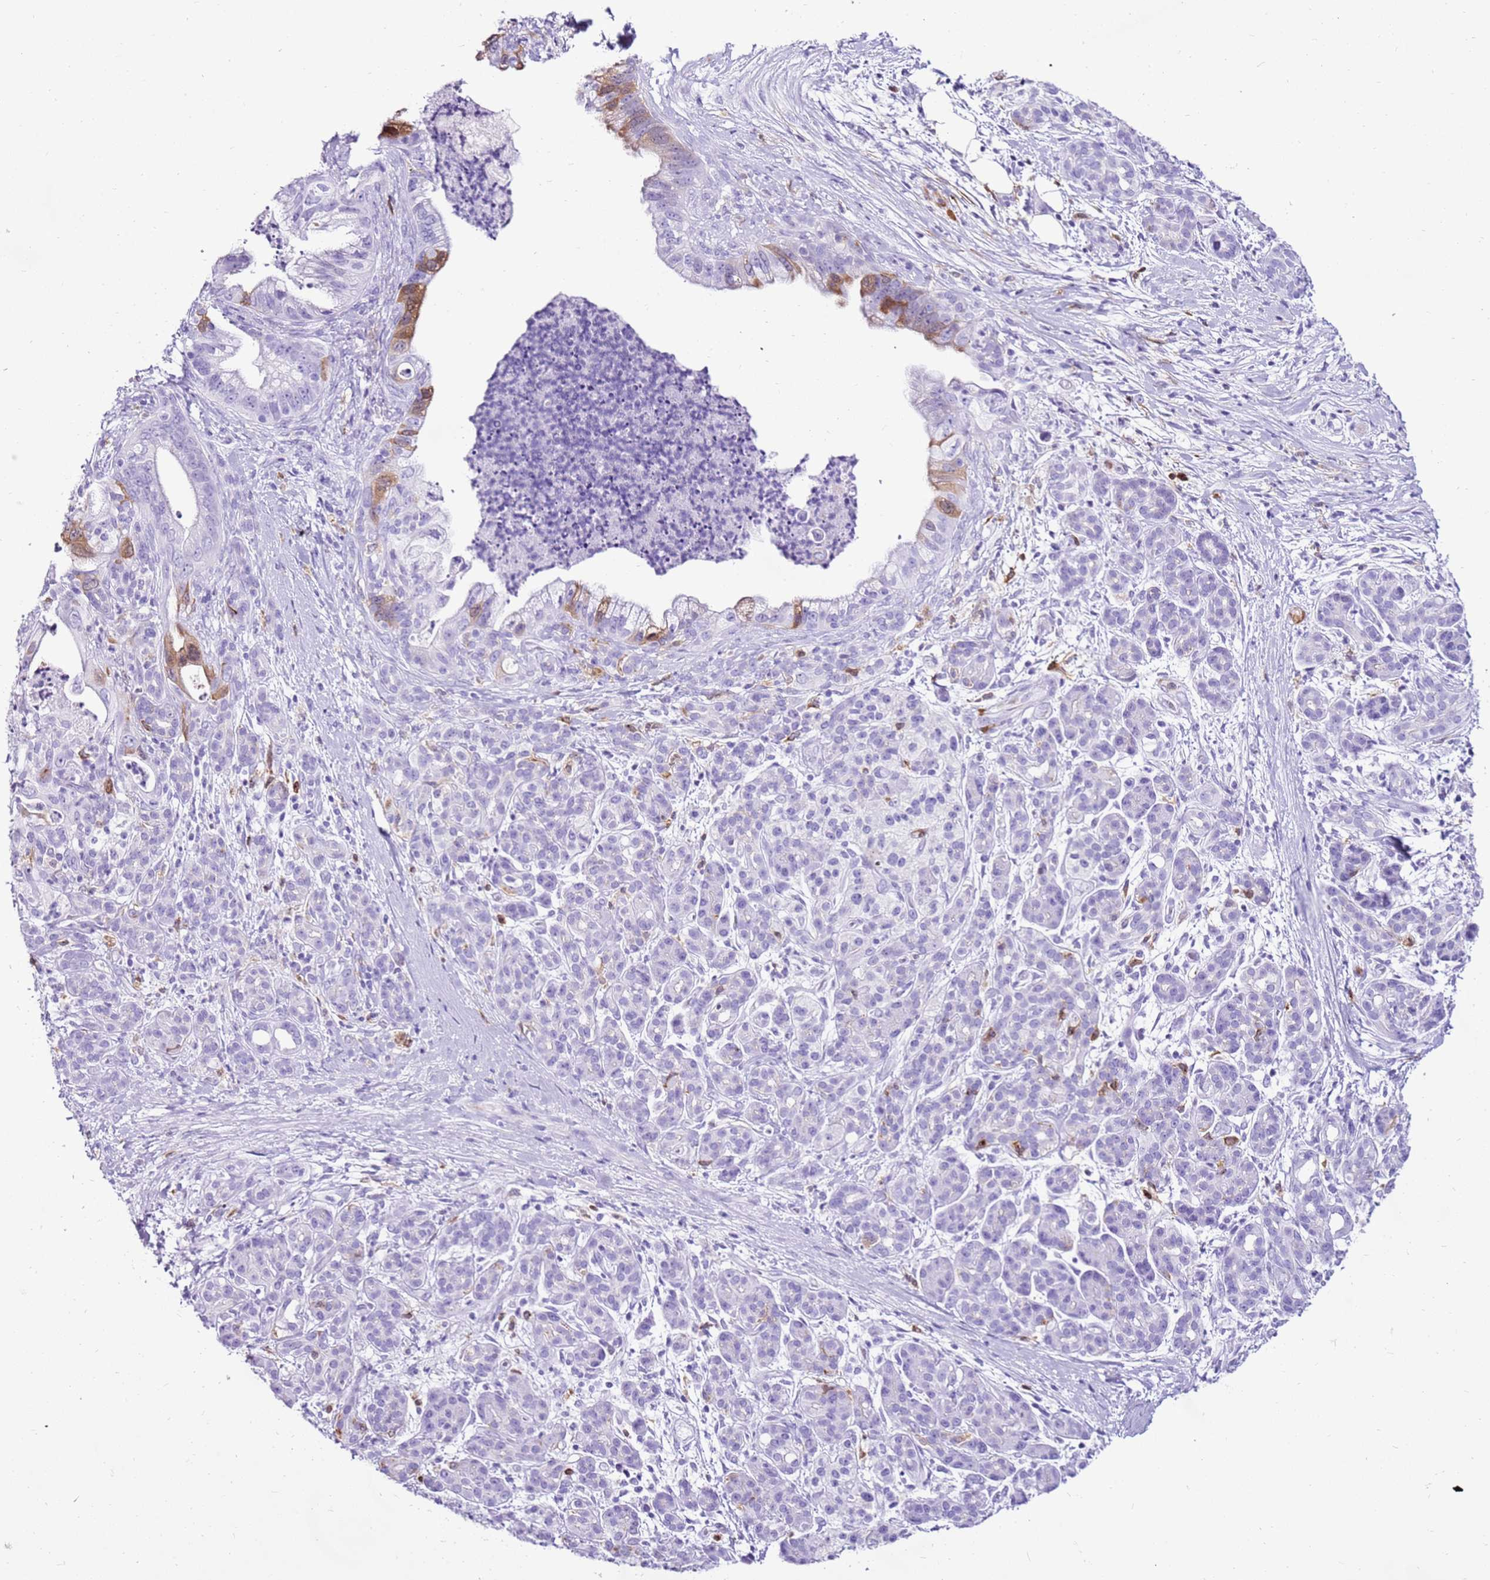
{"staining": {"intensity": "moderate", "quantity": "<25%", "location": "cytoplasmic/membranous"}, "tissue": "pancreatic cancer", "cell_type": "Tumor cells", "image_type": "cancer", "snomed": [{"axis": "morphology", "description": "Adenocarcinoma, NOS"}, {"axis": "topography", "description": "Pancreas"}], "caption": "Brown immunohistochemical staining in pancreatic adenocarcinoma shows moderate cytoplasmic/membranous staining in about <25% of tumor cells.", "gene": "SPC25", "patient": {"sex": "male", "age": 58}}